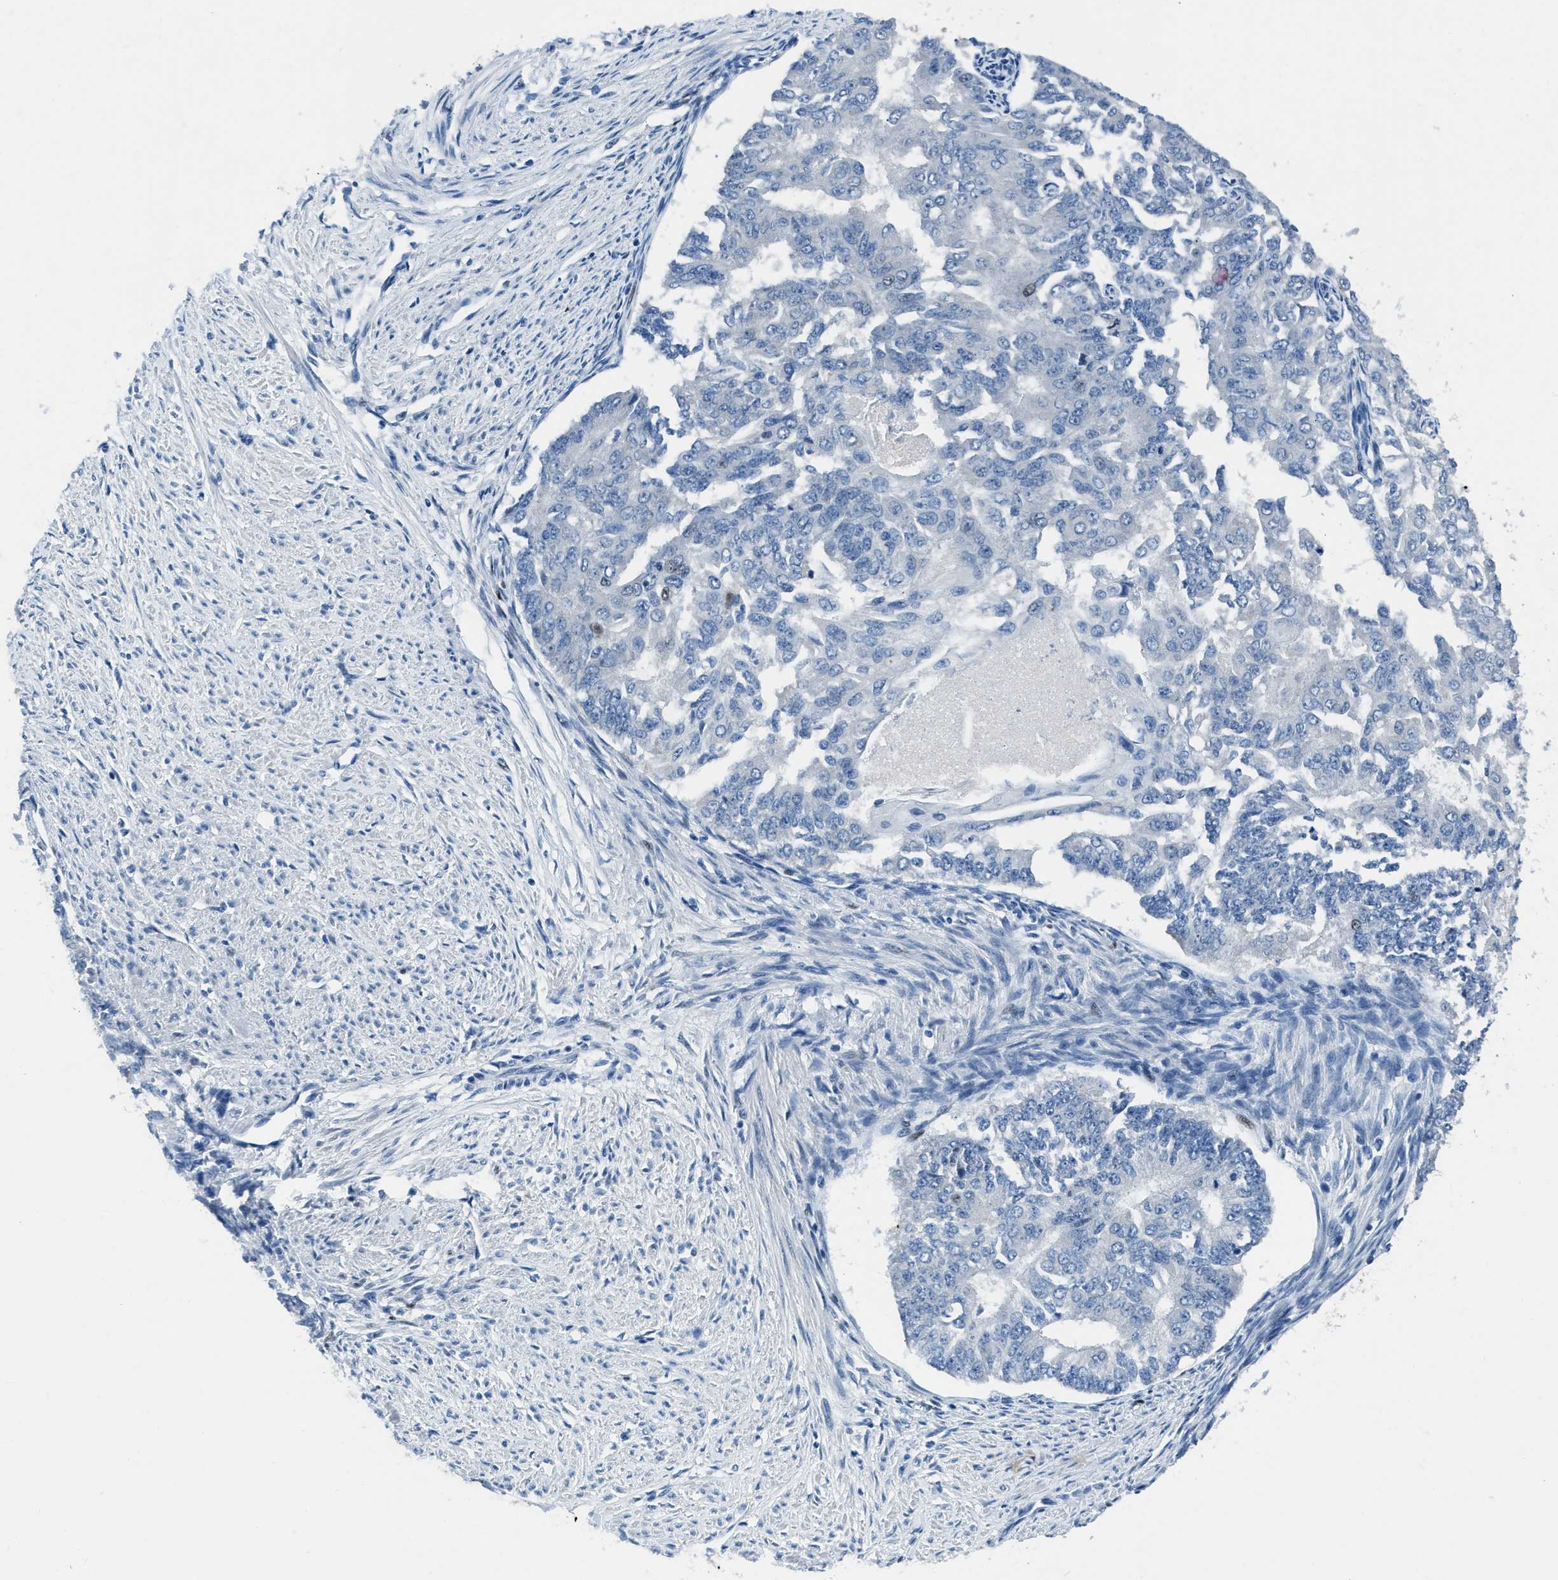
{"staining": {"intensity": "negative", "quantity": "none", "location": "none"}, "tissue": "endometrial cancer", "cell_type": "Tumor cells", "image_type": "cancer", "snomed": [{"axis": "morphology", "description": "Adenocarcinoma, NOS"}, {"axis": "topography", "description": "Endometrium"}], "caption": "Histopathology image shows no significant protein expression in tumor cells of endometrial cancer (adenocarcinoma). (Brightfield microscopy of DAB IHC at high magnification).", "gene": "EGR1", "patient": {"sex": "female", "age": 32}}